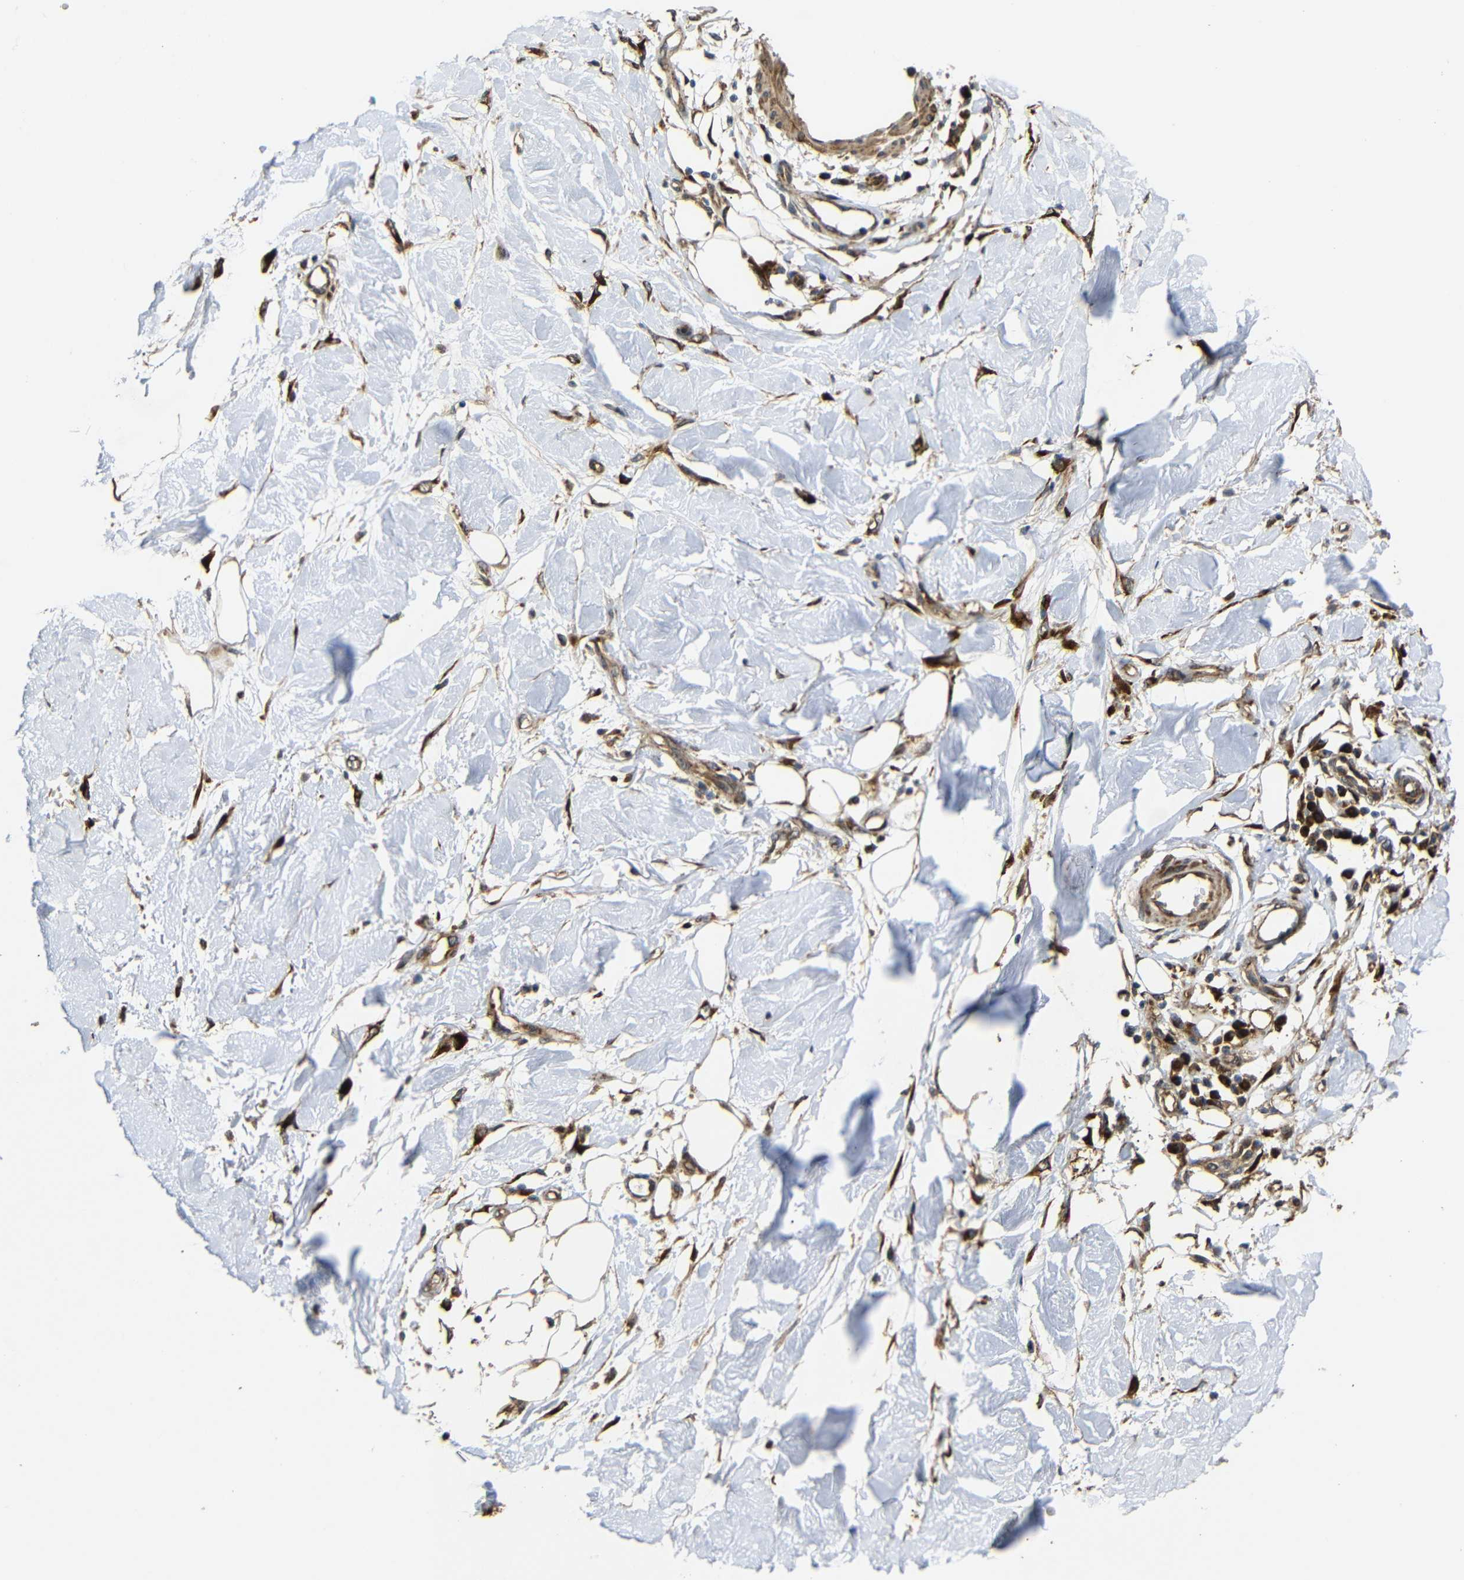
{"staining": {"intensity": "moderate", "quantity": ">75%", "location": "cytoplasmic/membranous"}, "tissue": "adipose tissue", "cell_type": "Adipocytes", "image_type": "normal", "snomed": [{"axis": "morphology", "description": "Normal tissue, NOS"}, {"axis": "morphology", "description": "Squamous cell carcinoma, NOS"}, {"axis": "topography", "description": "Skin"}, {"axis": "topography", "description": "Peripheral nerve tissue"}], "caption": "Immunohistochemistry (DAB) staining of benign human adipose tissue reveals moderate cytoplasmic/membranous protein positivity in about >75% of adipocytes. Ihc stains the protein in brown and the nuclei are stained blue.", "gene": "KANK4", "patient": {"sex": "male", "age": 83}}